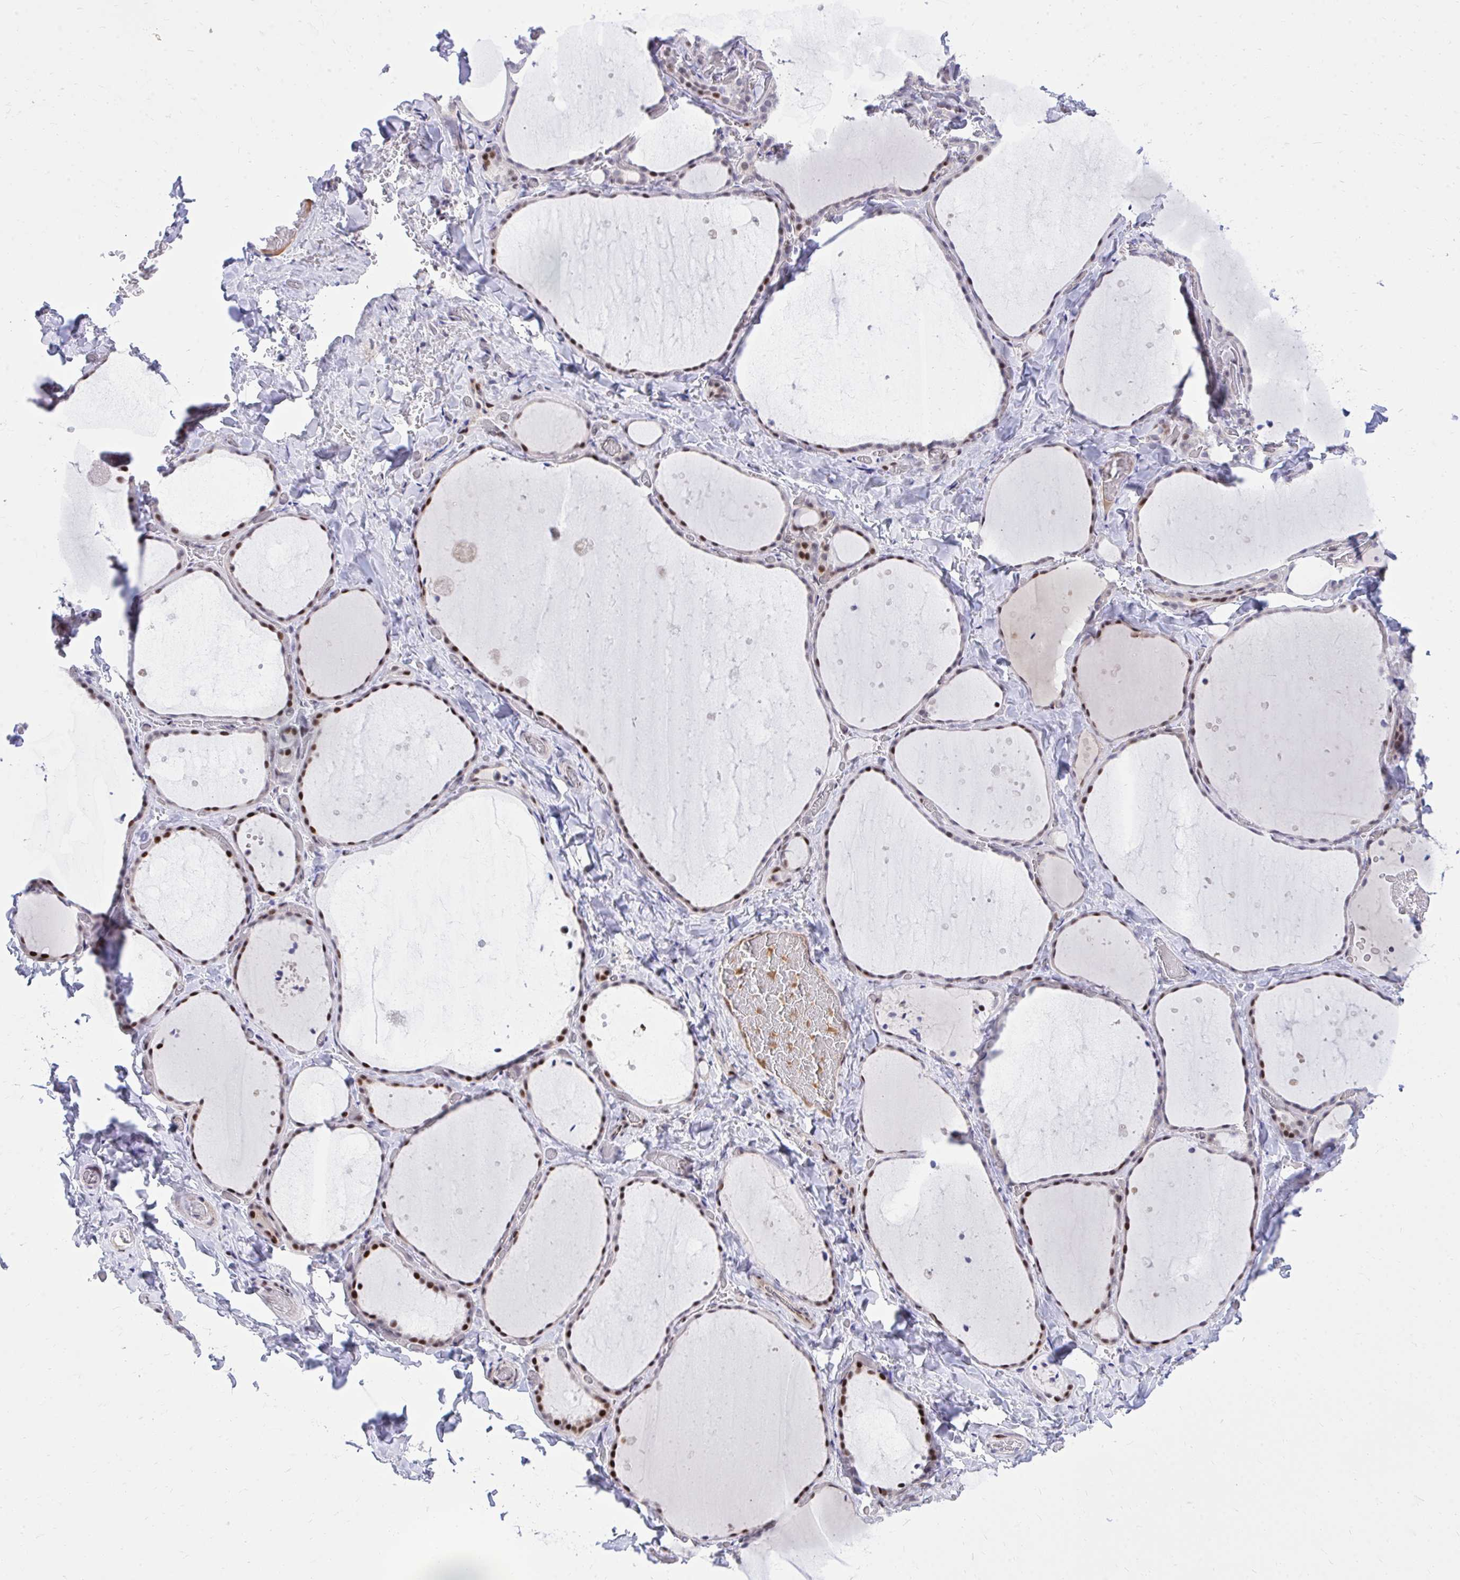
{"staining": {"intensity": "moderate", "quantity": "25%-75%", "location": "cytoplasmic/membranous,nuclear"}, "tissue": "thyroid gland", "cell_type": "Glandular cells", "image_type": "normal", "snomed": [{"axis": "morphology", "description": "Normal tissue, NOS"}, {"axis": "topography", "description": "Thyroid gland"}], "caption": "This micrograph reveals immunohistochemistry (IHC) staining of benign thyroid gland, with medium moderate cytoplasmic/membranous,nuclear staining in approximately 25%-75% of glandular cells.", "gene": "C14orf39", "patient": {"sex": "female", "age": 36}}